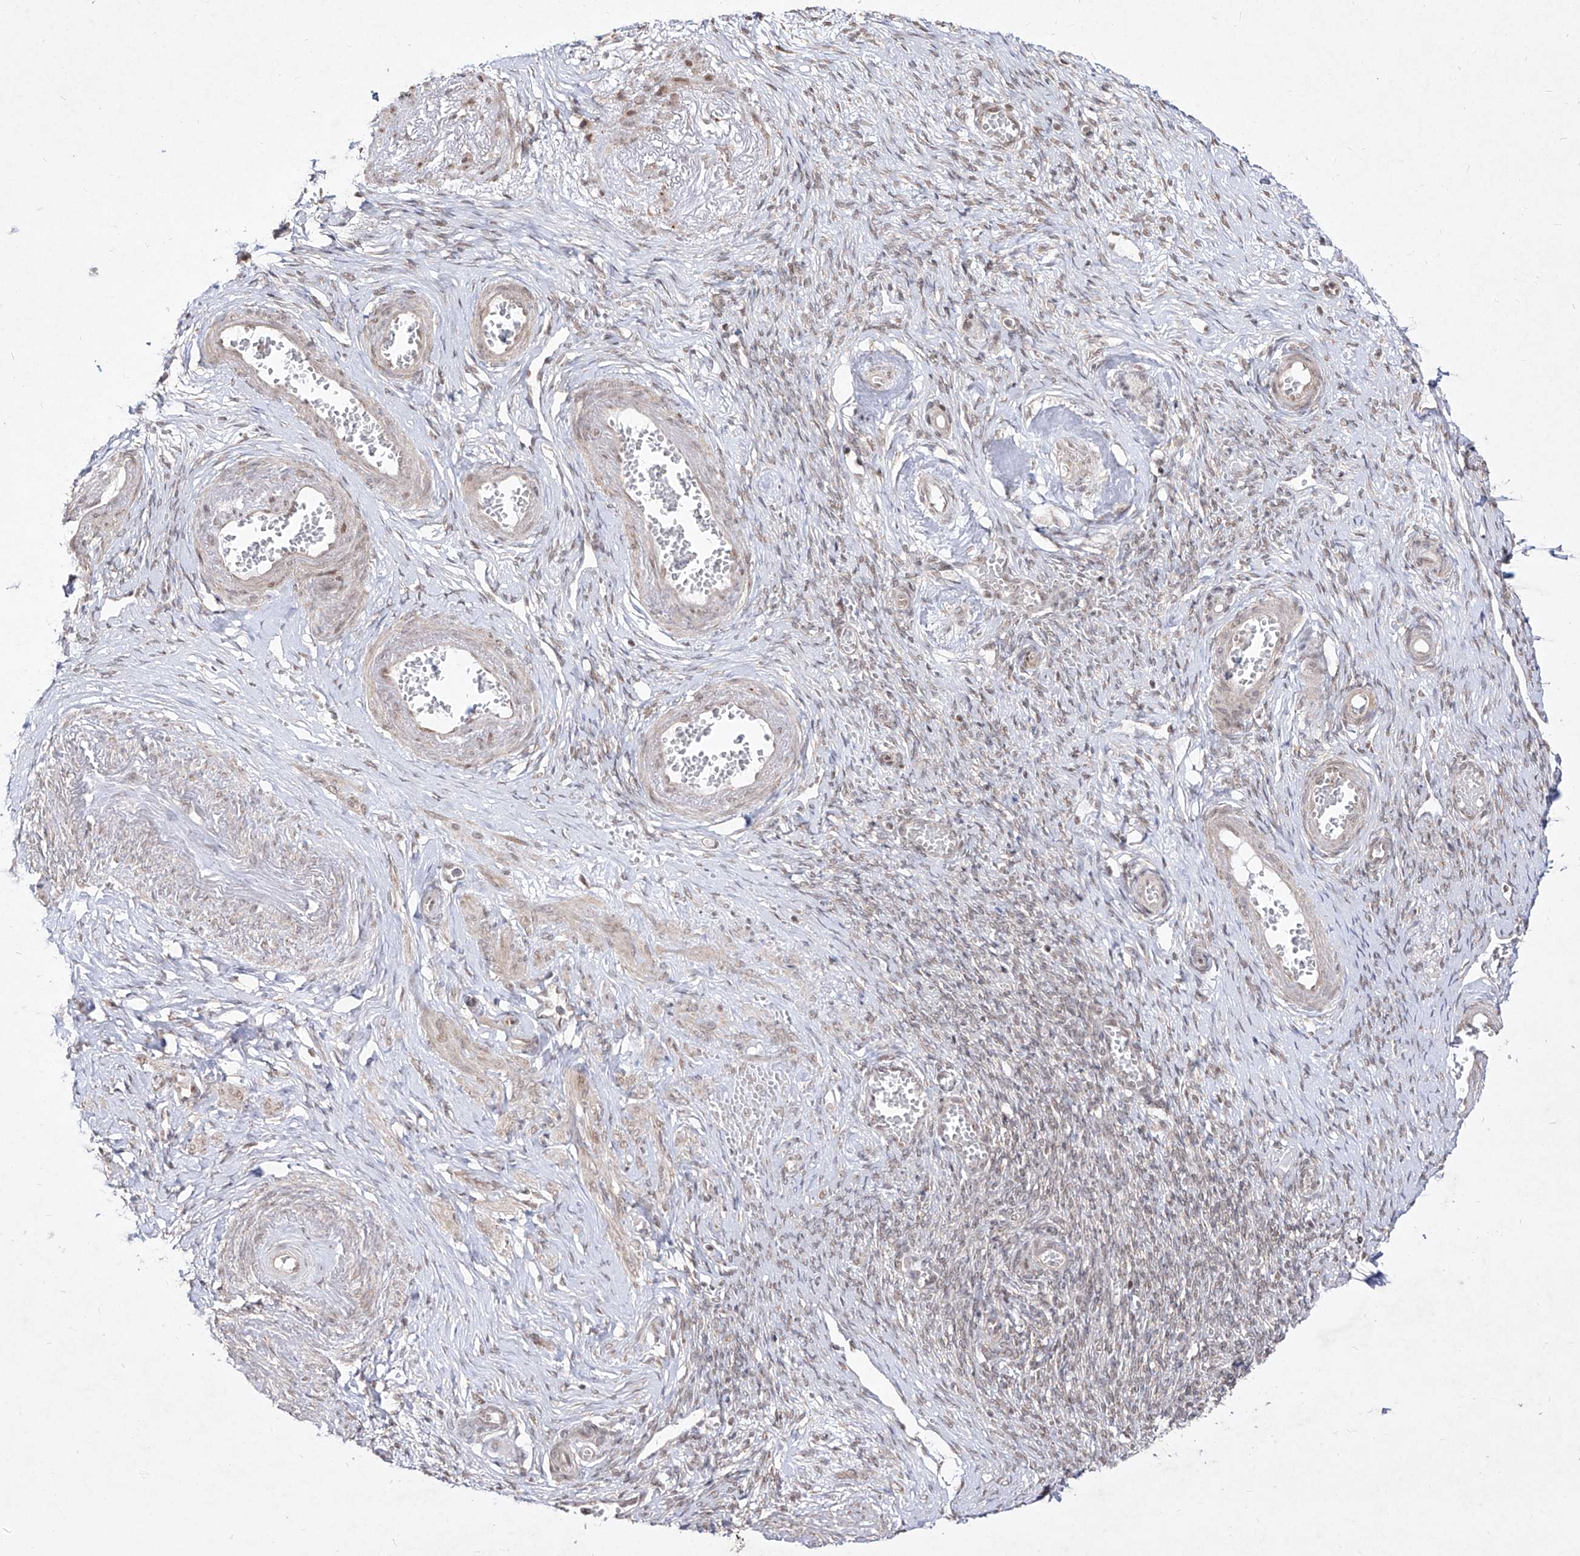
{"staining": {"intensity": "negative", "quantity": "none", "location": "none"}, "tissue": "adipose tissue", "cell_type": "Adipocytes", "image_type": "normal", "snomed": [{"axis": "morphology", "description": "Normal tissue, NOS"}, {"axis": "topography", "description": "Vascular tissue"}, {"axis": "topography", "description": "Fallopian tube"}, {"axis": "topography", "description": "Ovary"}], "caption": "Adipocytes show no significant protein positivity in benign adipose tissue.", "gene": "SNRNP27", "patient": {"sex": "female", "age": 67}}